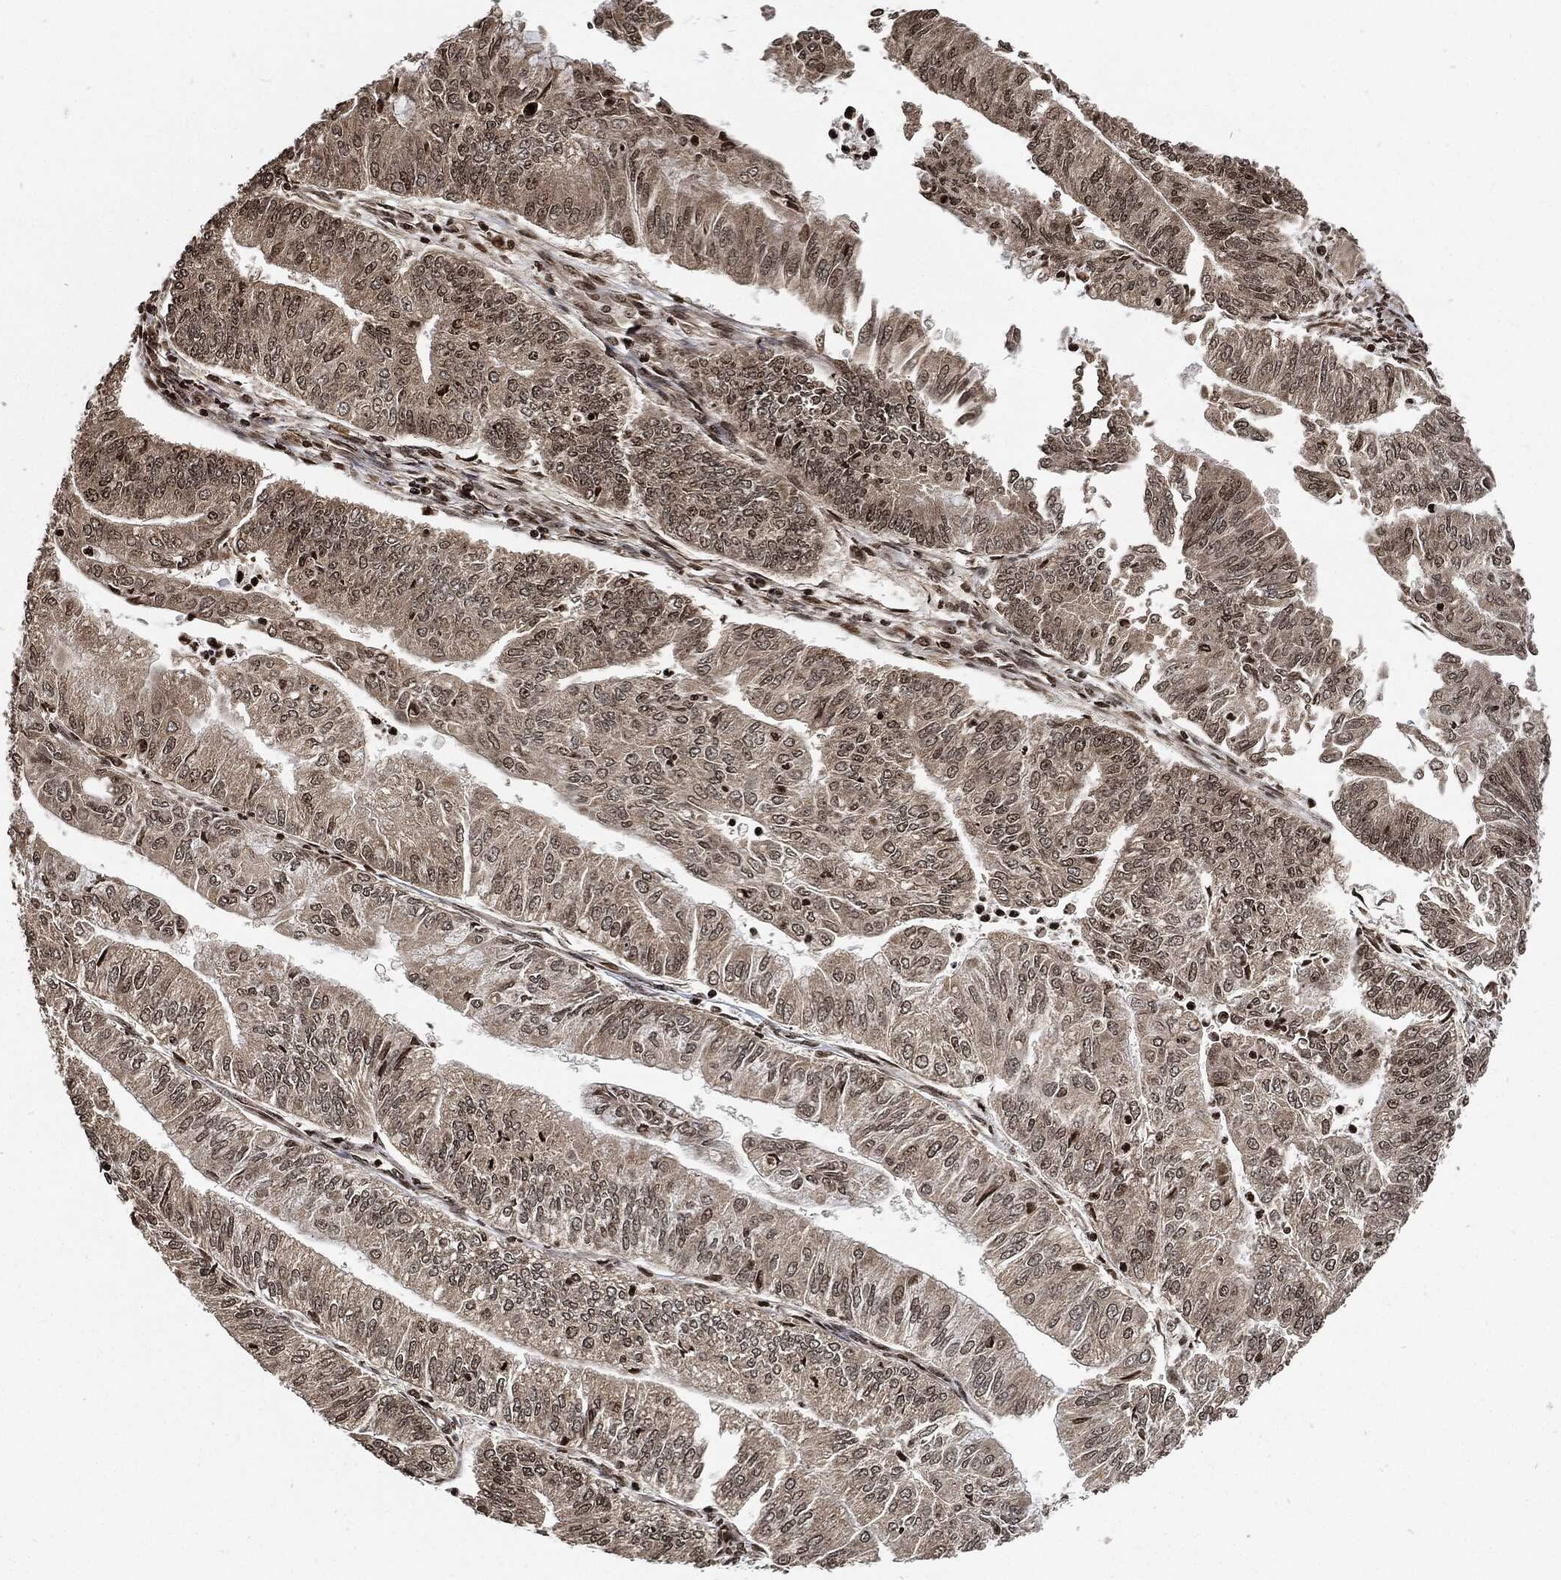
{"staining": {"intensity": "negative", "quantity": "none", "location": "none"}, "tissue": "endometrial cancer", "cell_type": "Tumor cells", "image_type": "cancer", "snomed": [{"axis": "morphology", "description": "Adenocarcinoma, NOS"}, {"axis": "topography", "description": "Endometrium"}], "caption": "Photomicrograph shows no significant protein staining in tumor cells of endometrial cancer (adenocarcinoma).", "gene": "PDK1", "patient": {"sex": "female", "age": 59}}